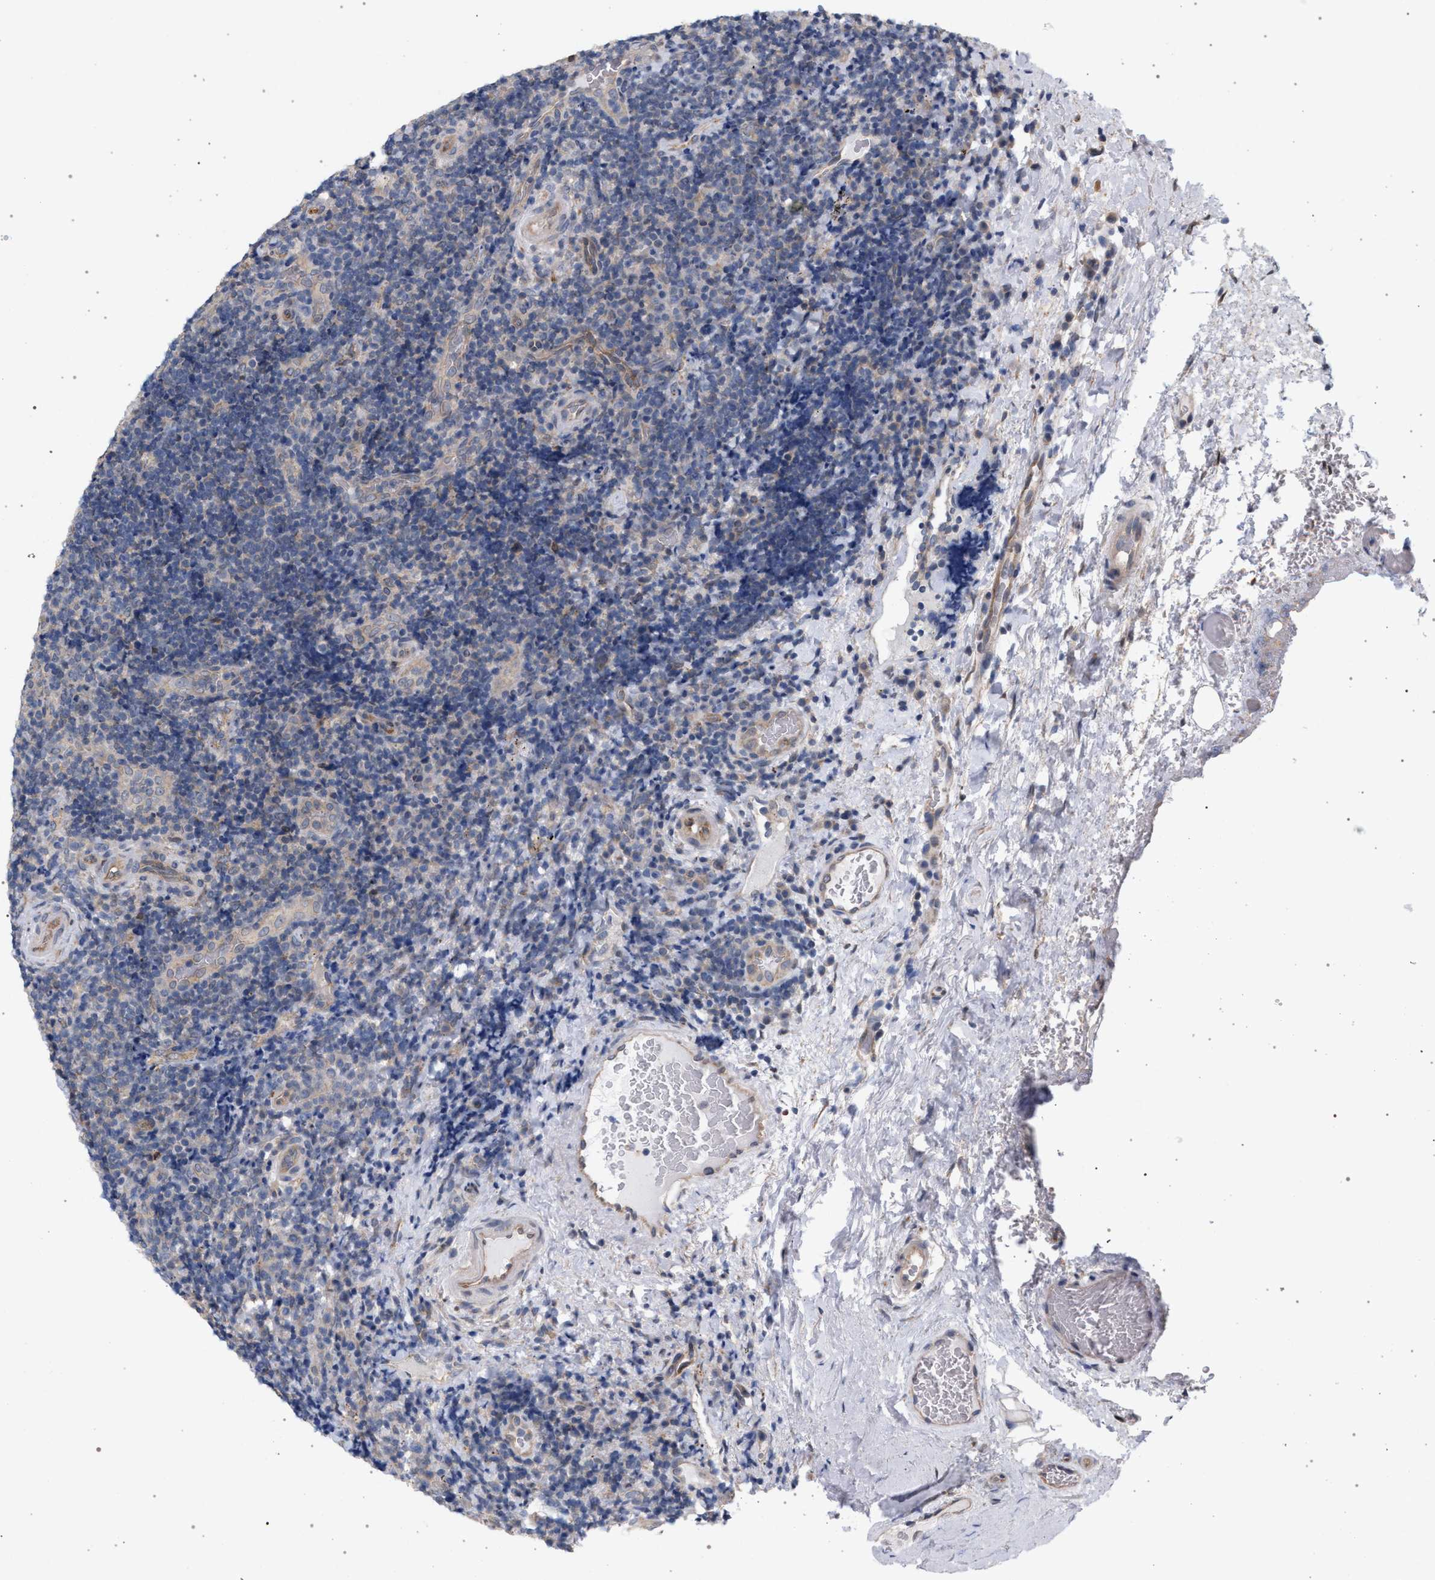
{"staining": {"intensity": "negative", "quantity": "none", "location": "none"}, "tissue": "lymphoma", "cell_type": "Tumor cells", "image_type": "cancer", "snomed": [{"axis": "morphology", "description": "Malignant lymphoma, non-Hodgkin's type, High grade"}, {"axis": "topography", "description": "Tonsil"}], "caption": "There is no significant expression in tumor cells of lymphoma.", "gene": "ARPC5L", "patient": {"sex": "female", "age": 36}}